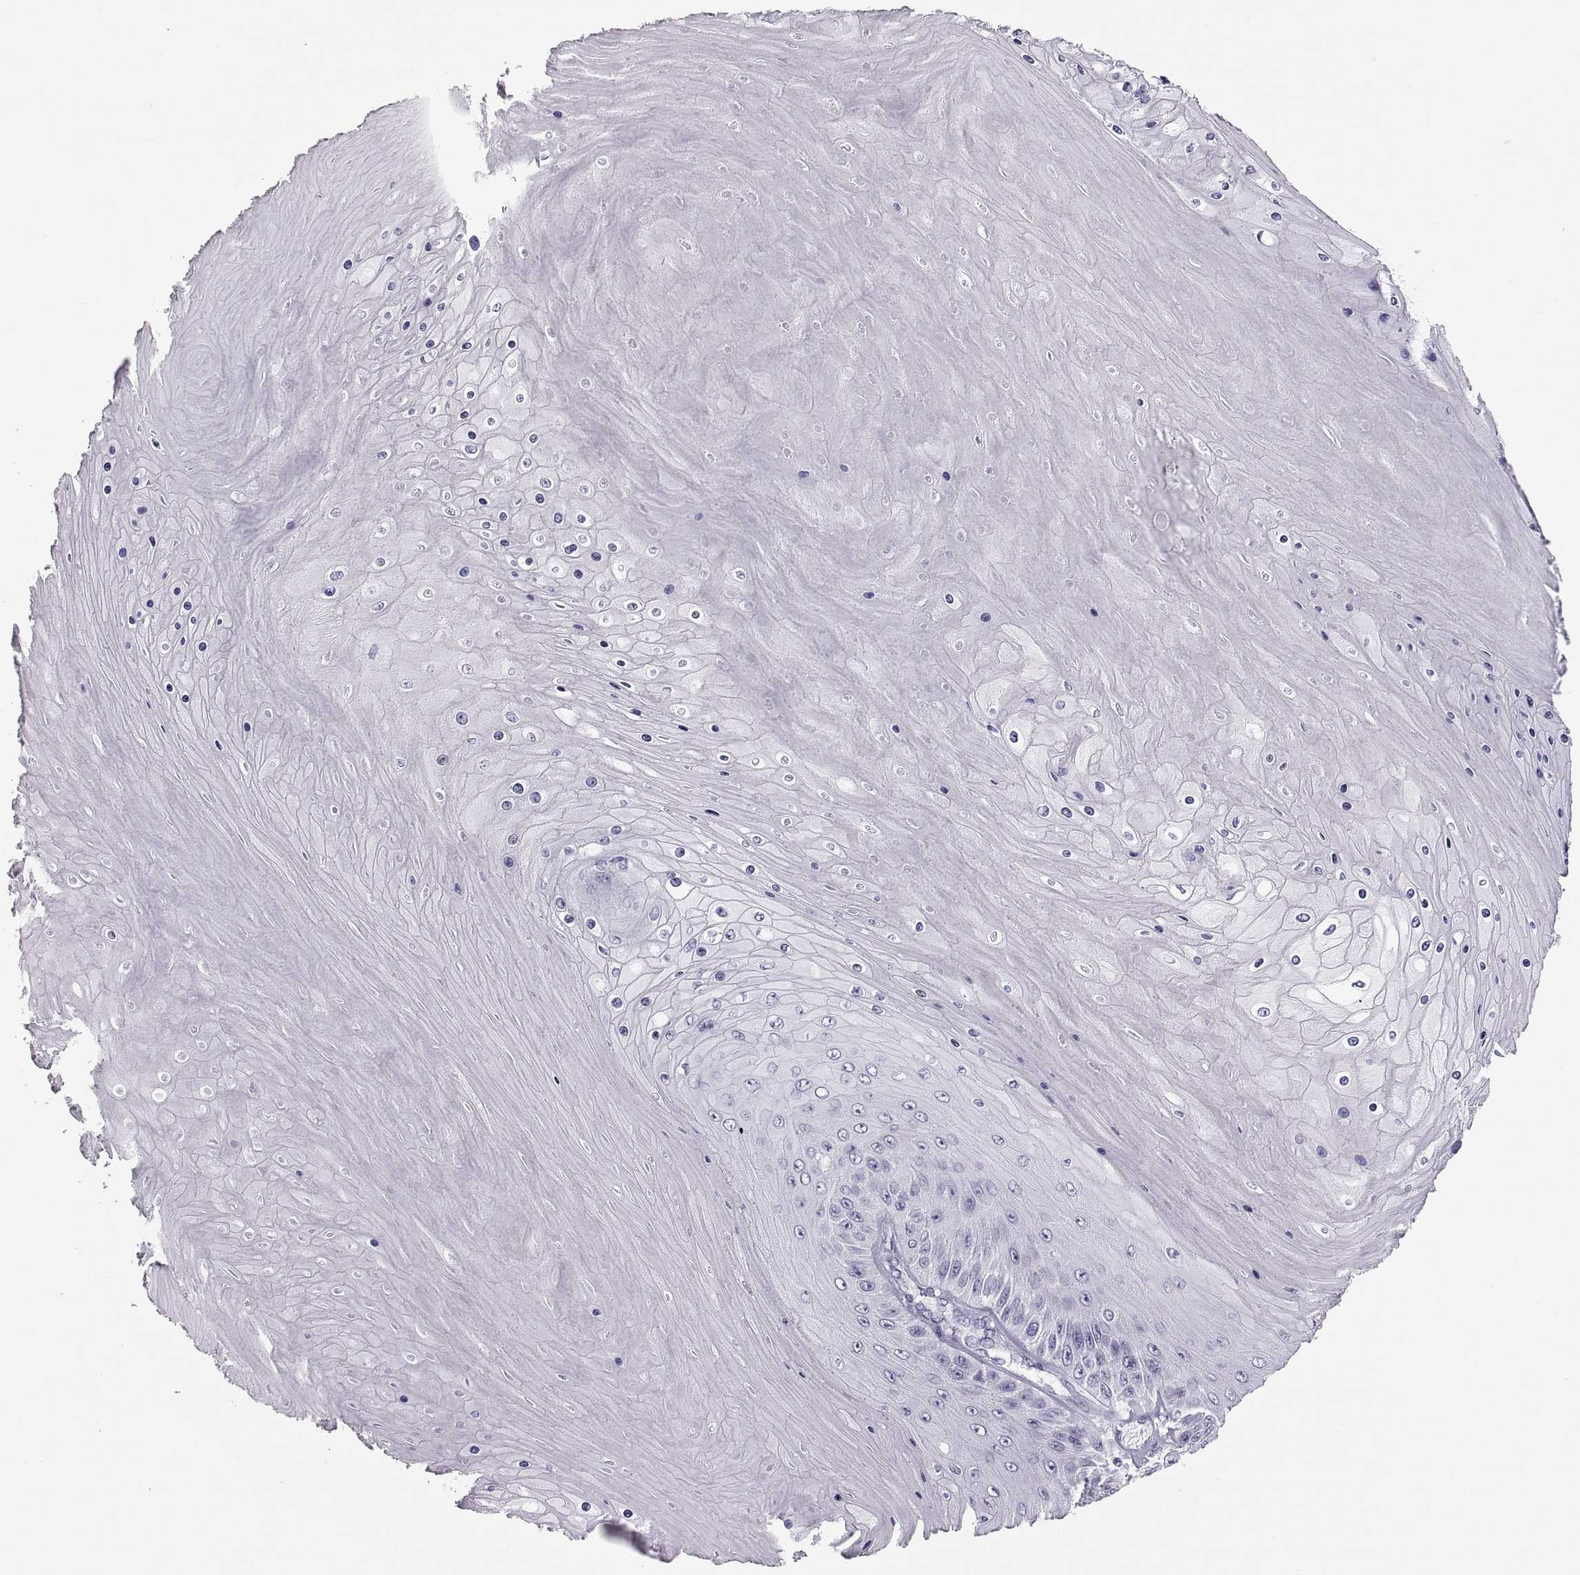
{"staining": {"intensity": "negative", "quantity": "none", "location": "none"}, "tissue": "skin cancer", "cell_type": "Tumor cells", "image_type": "cancer", "snomed": [{"axis": "morphology", "description": "Squamous cell carcinoma, NOS"}, {"axis": "topography", "description": "Skin"}], "caption": "This is a image of immunohistochemistry (IHC) staining of skin cancer (squamous cell carcinoma), which shows no expression in tumor cells. (DAB (3,3'-diaminobenzidine) immunohistochemistry with hematoxylin counter stain).", "gene": "QRICH2", "patient": {"sex": "male", "age": 62}}